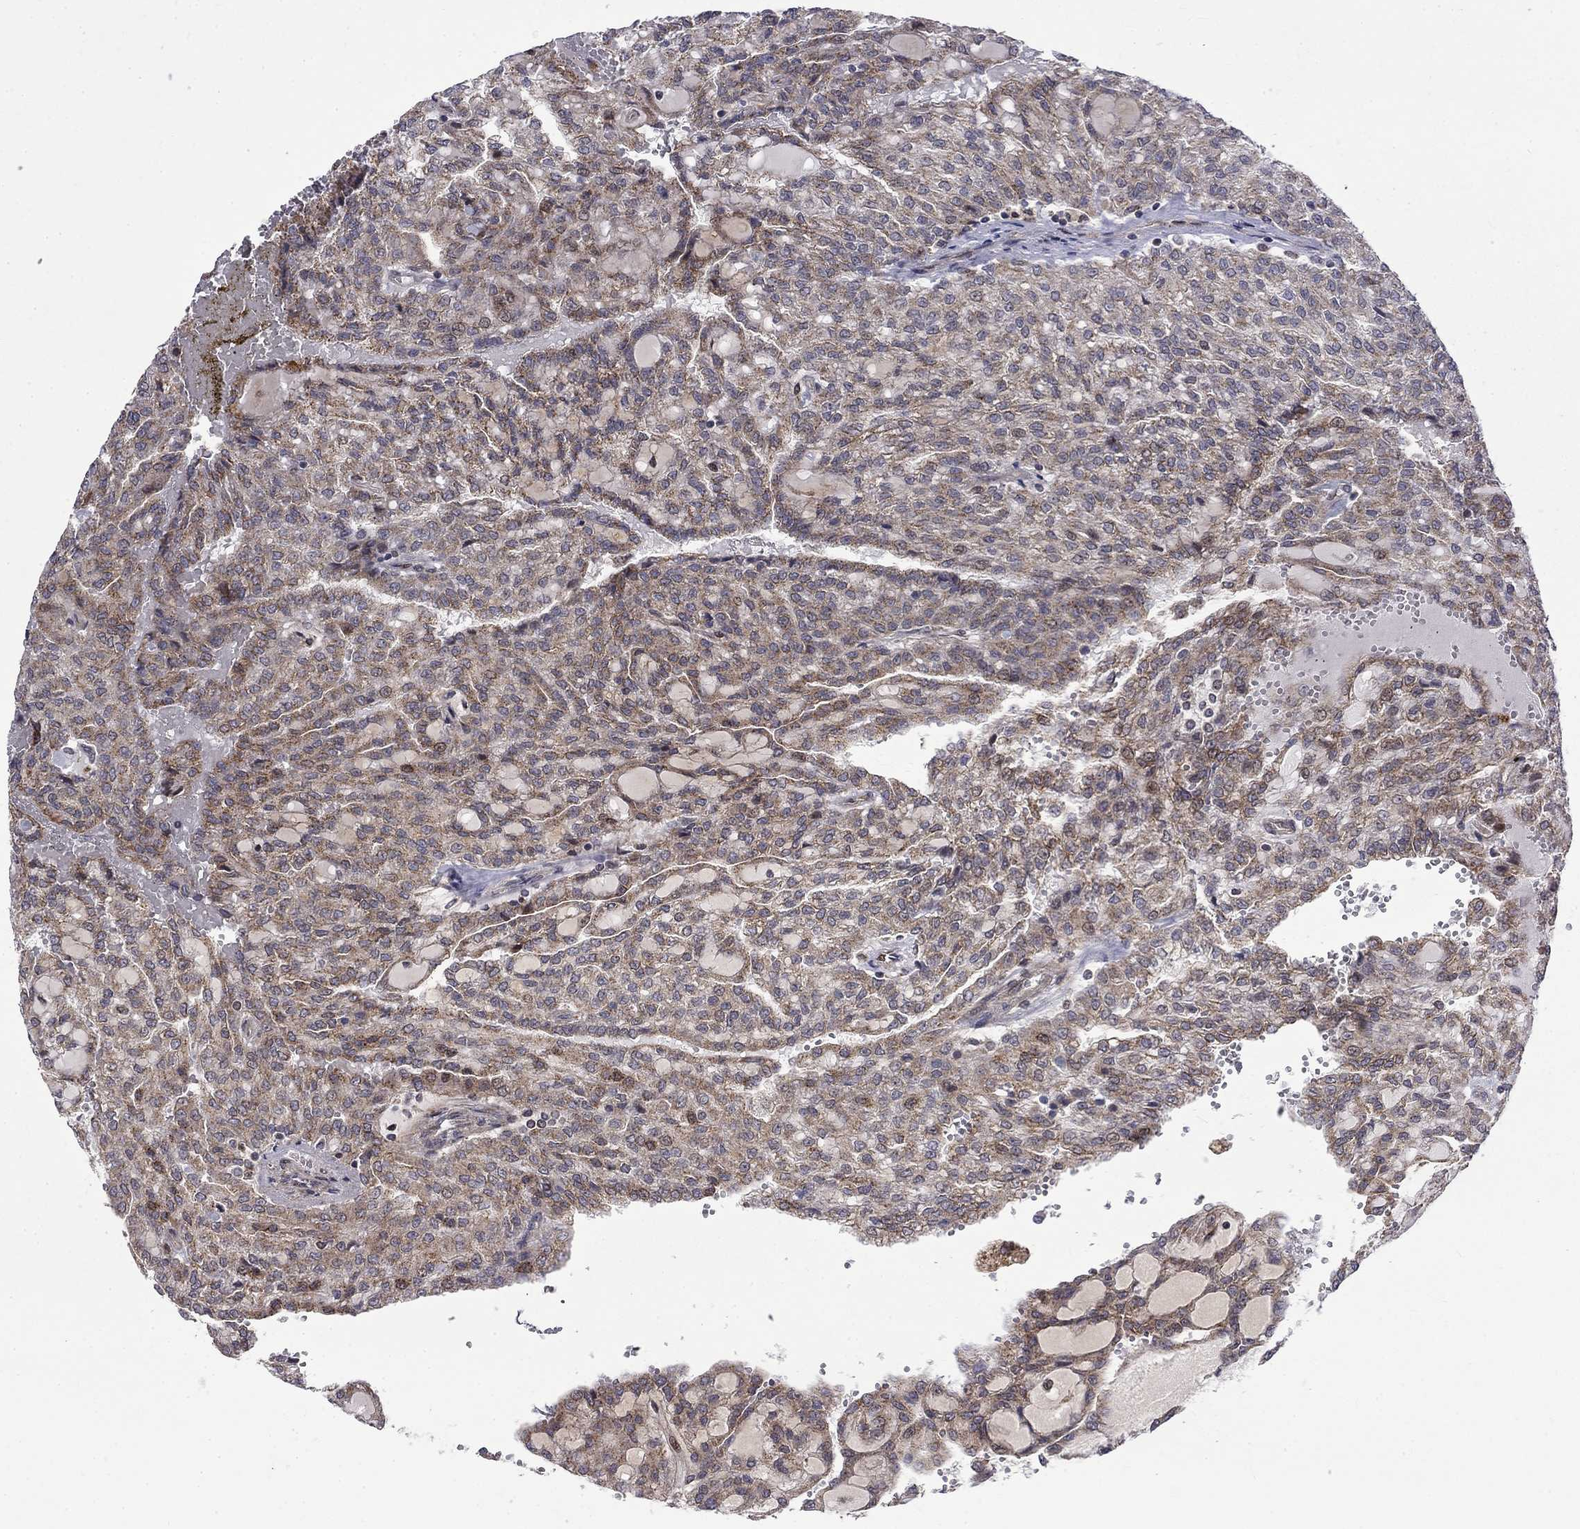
{"staining": {"intensity": "moderate", "quantity": "25%-75%", "location": "cytoplasmic/membranous"}, "tissue": "renal cancer", "cell_type": "Tumor cells", "image_type": "cancer", "snomed": [{"axis": "morphology", "description": "Adenocarcinoma, NOS"}, {"axis": "topography", "description": "Kidney"}], "caption": "Renal cancer (adenocarcinoma) tissue shows moderate cytoplasmic/membranous staining in approximately 25%-75% of tumor cells, visualized by immunohistochemistry.", "gene": "KPNA3", "patient": {"sex": "male", "age": 63}}